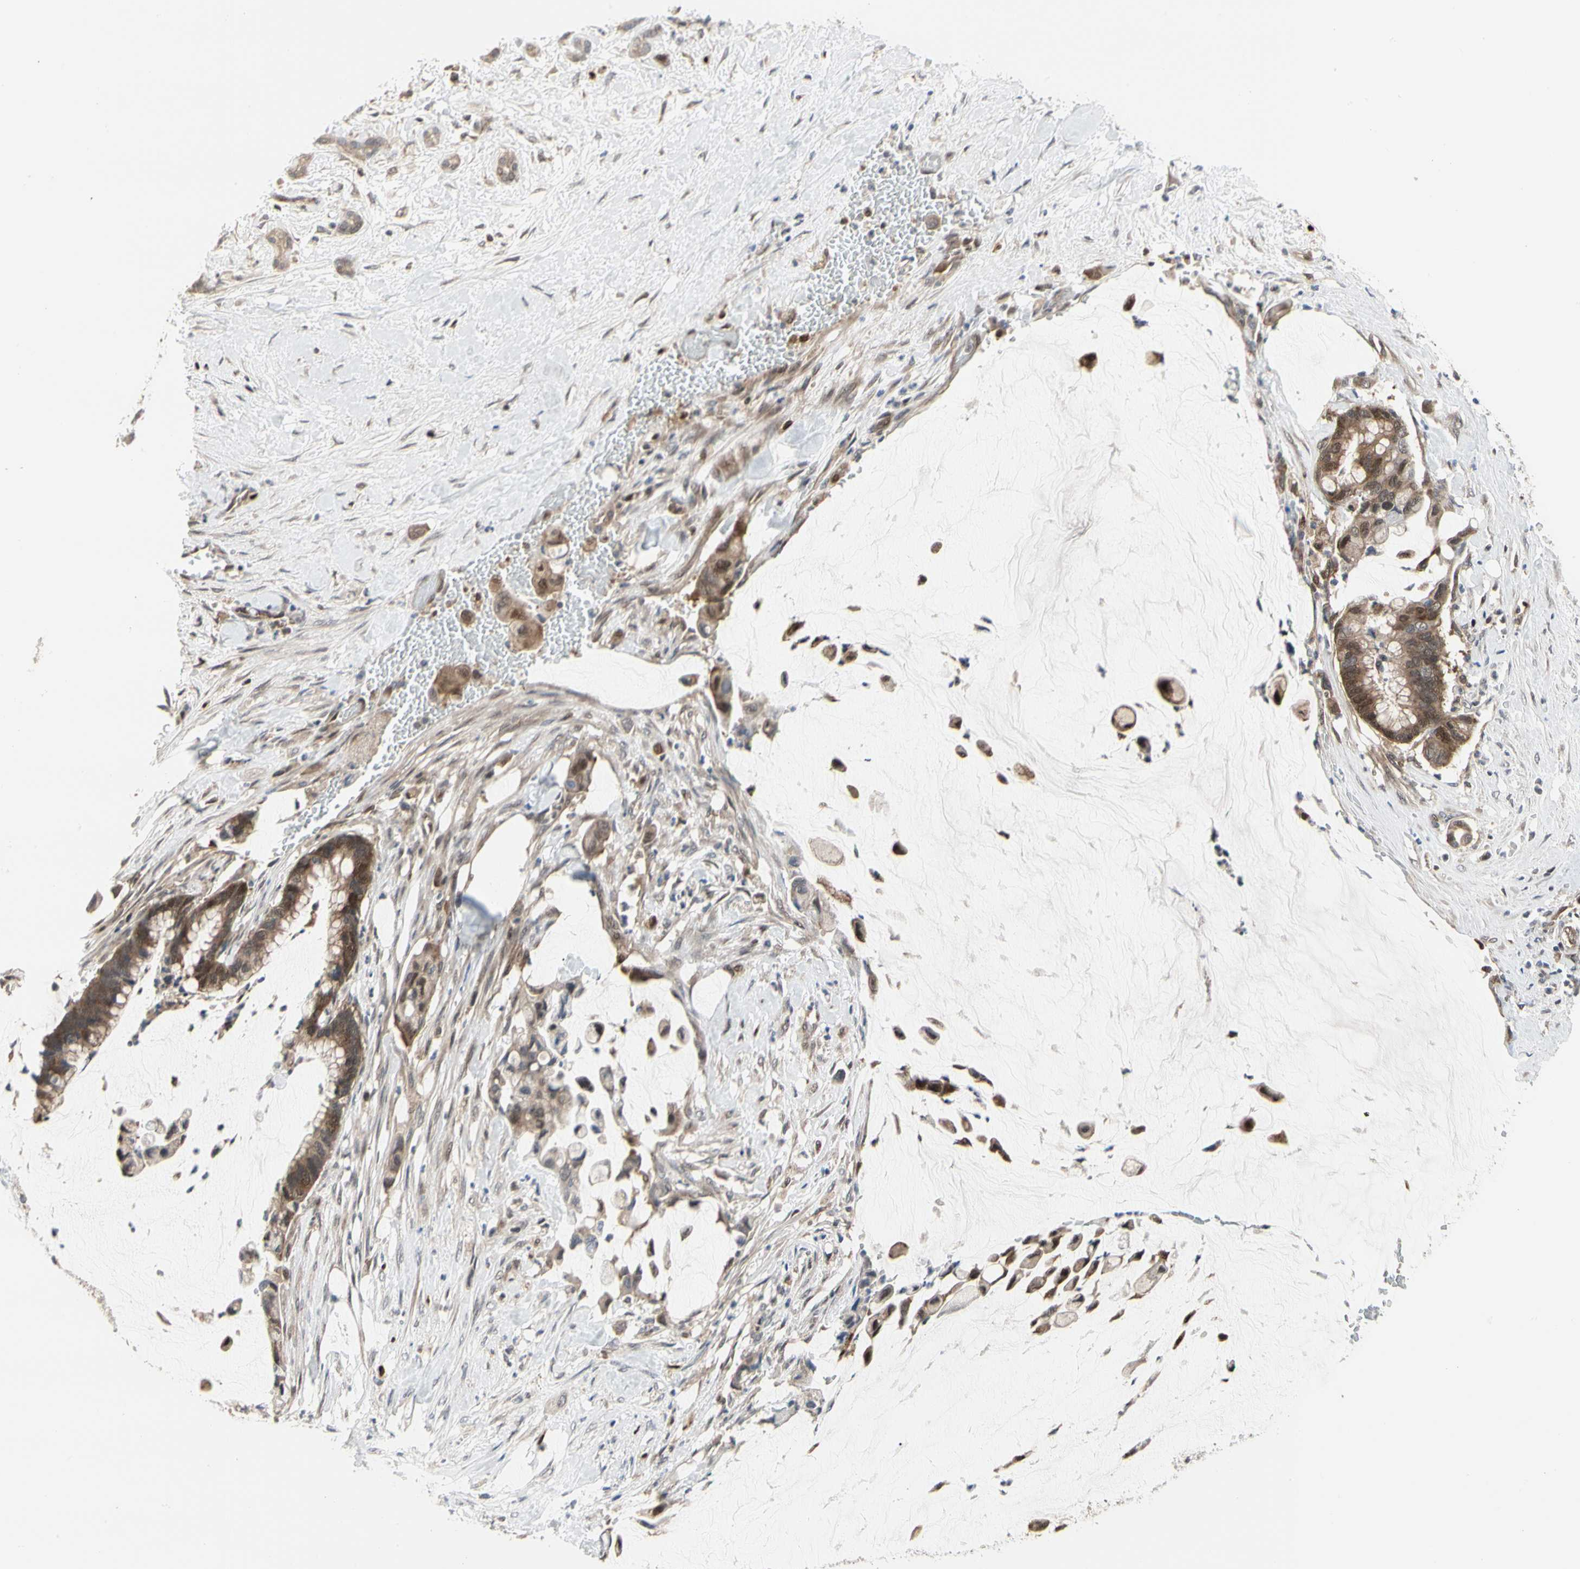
{"staining": {"intensity": "moderate", "quantity": ">75%", "location": "cytoplasmic/membranous"}, "tissue": "pancreatic cancer", "cell_type": "Tumor cells", "image_type": "cancer", "snomed": [{"axis": "morphology", "description": "Adenocarcinoma, NOS"}, {"axis": "topography", "description": "Pancreas"}], "caption": "Human adenocarcinoma (pancreatic) stained with a protein marker reveals moderate staining in tumor cells.", "gene": "CDK5", "patient": {"sex": "male", "age": 41}}